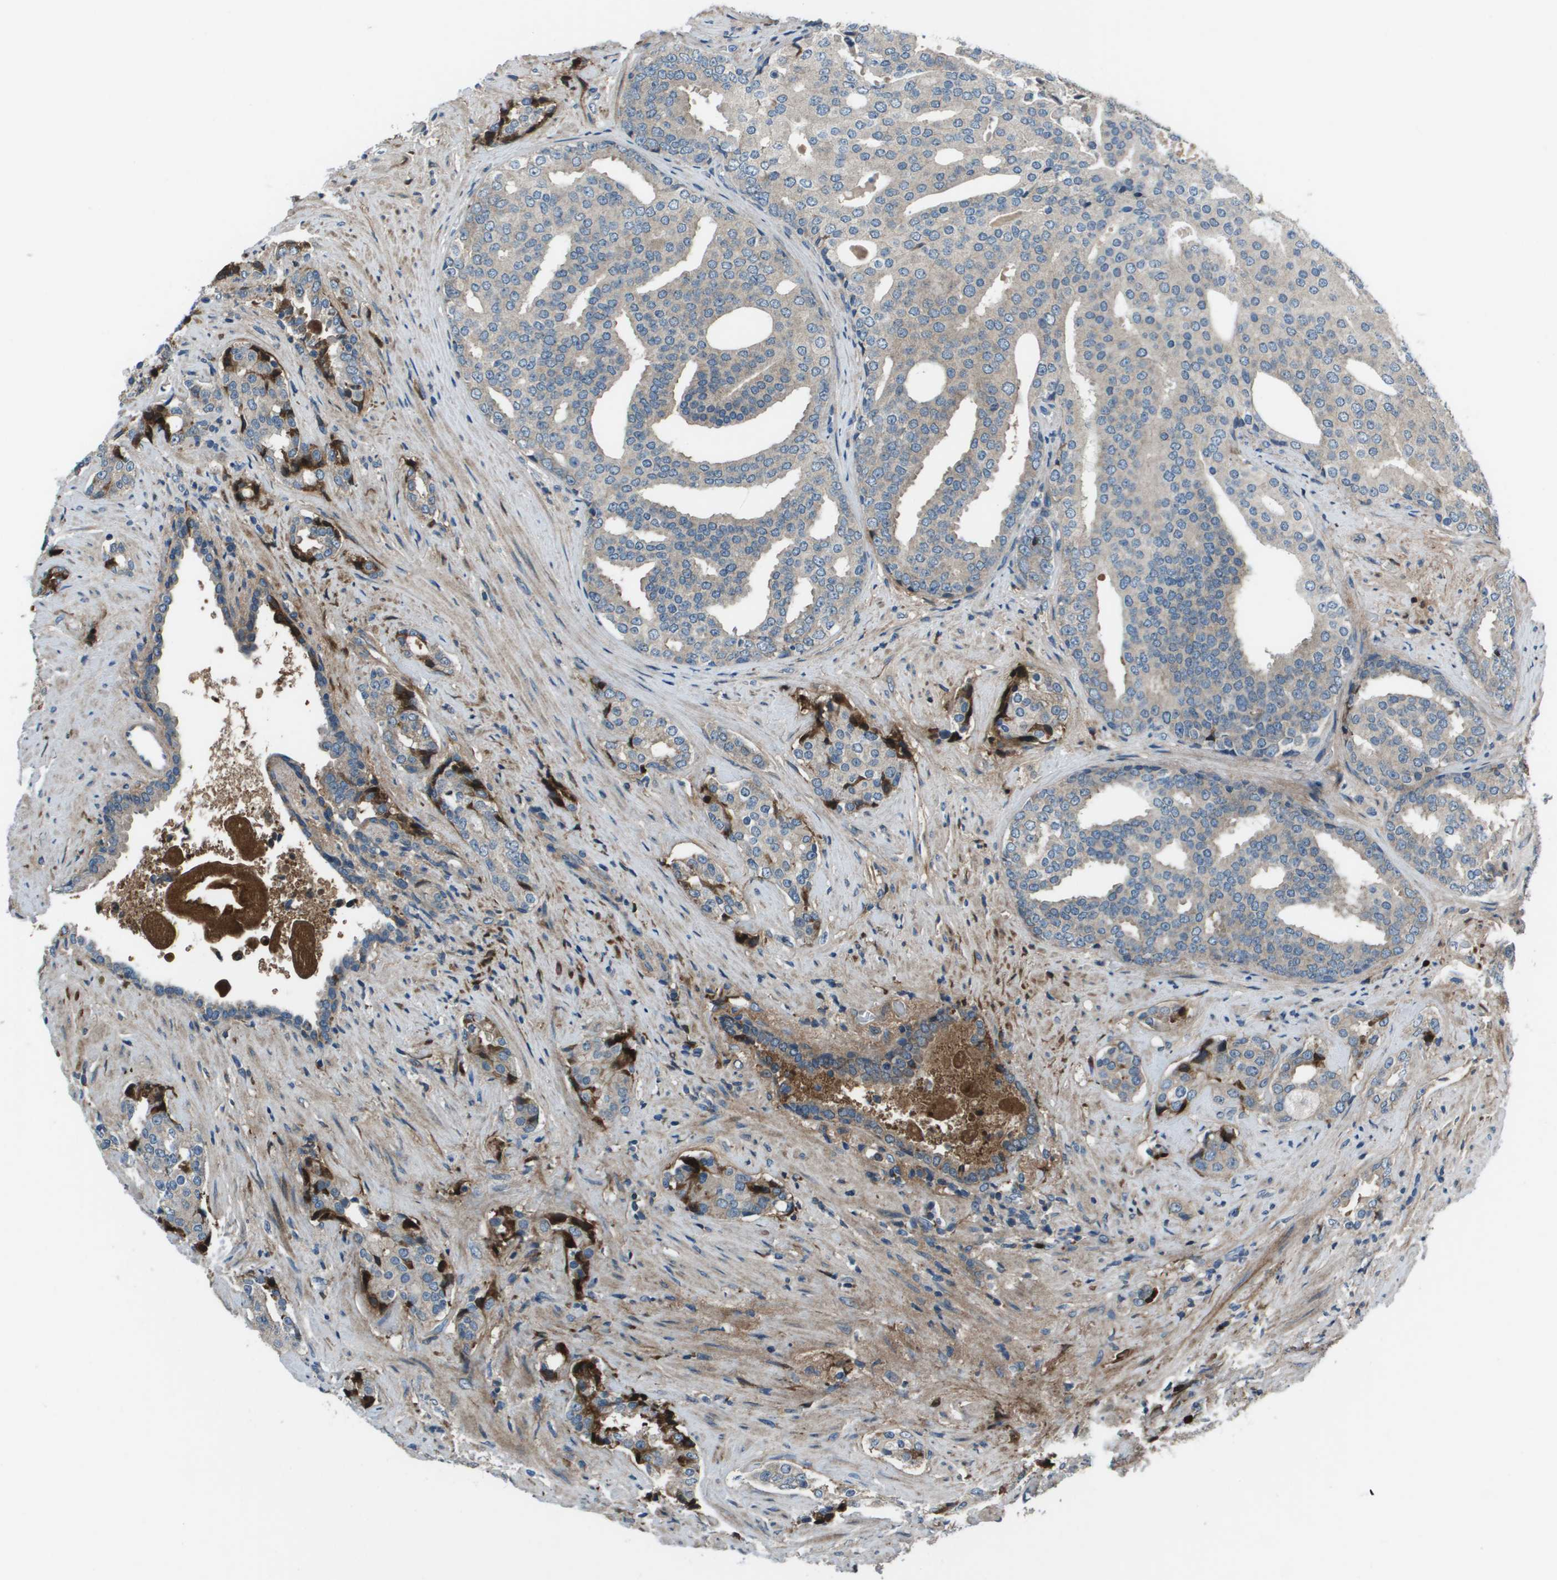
{"staining": {"intensity": "strong", "quantity": "<25%", "location": "cytoplasmic/membranous"}, "tissue": "prostate cancer", "cell_type": "Tumor cells", "image_type": "cancer", "snomed": [{"axis": "morphology", "description": "Adenocarcinoma, High grade"}, {"axis": "topography", "description": "Prostate"}], "caption": "High-power microscopy captured an immunohistochemistry (IHC) micrograph of prostate cancer, revealing strong cytoplasmic/membranous positivity in approximately <25% of tumor cells.", "gene": "PCOLCE", "patient": {"sex": "male", "age": 71}}